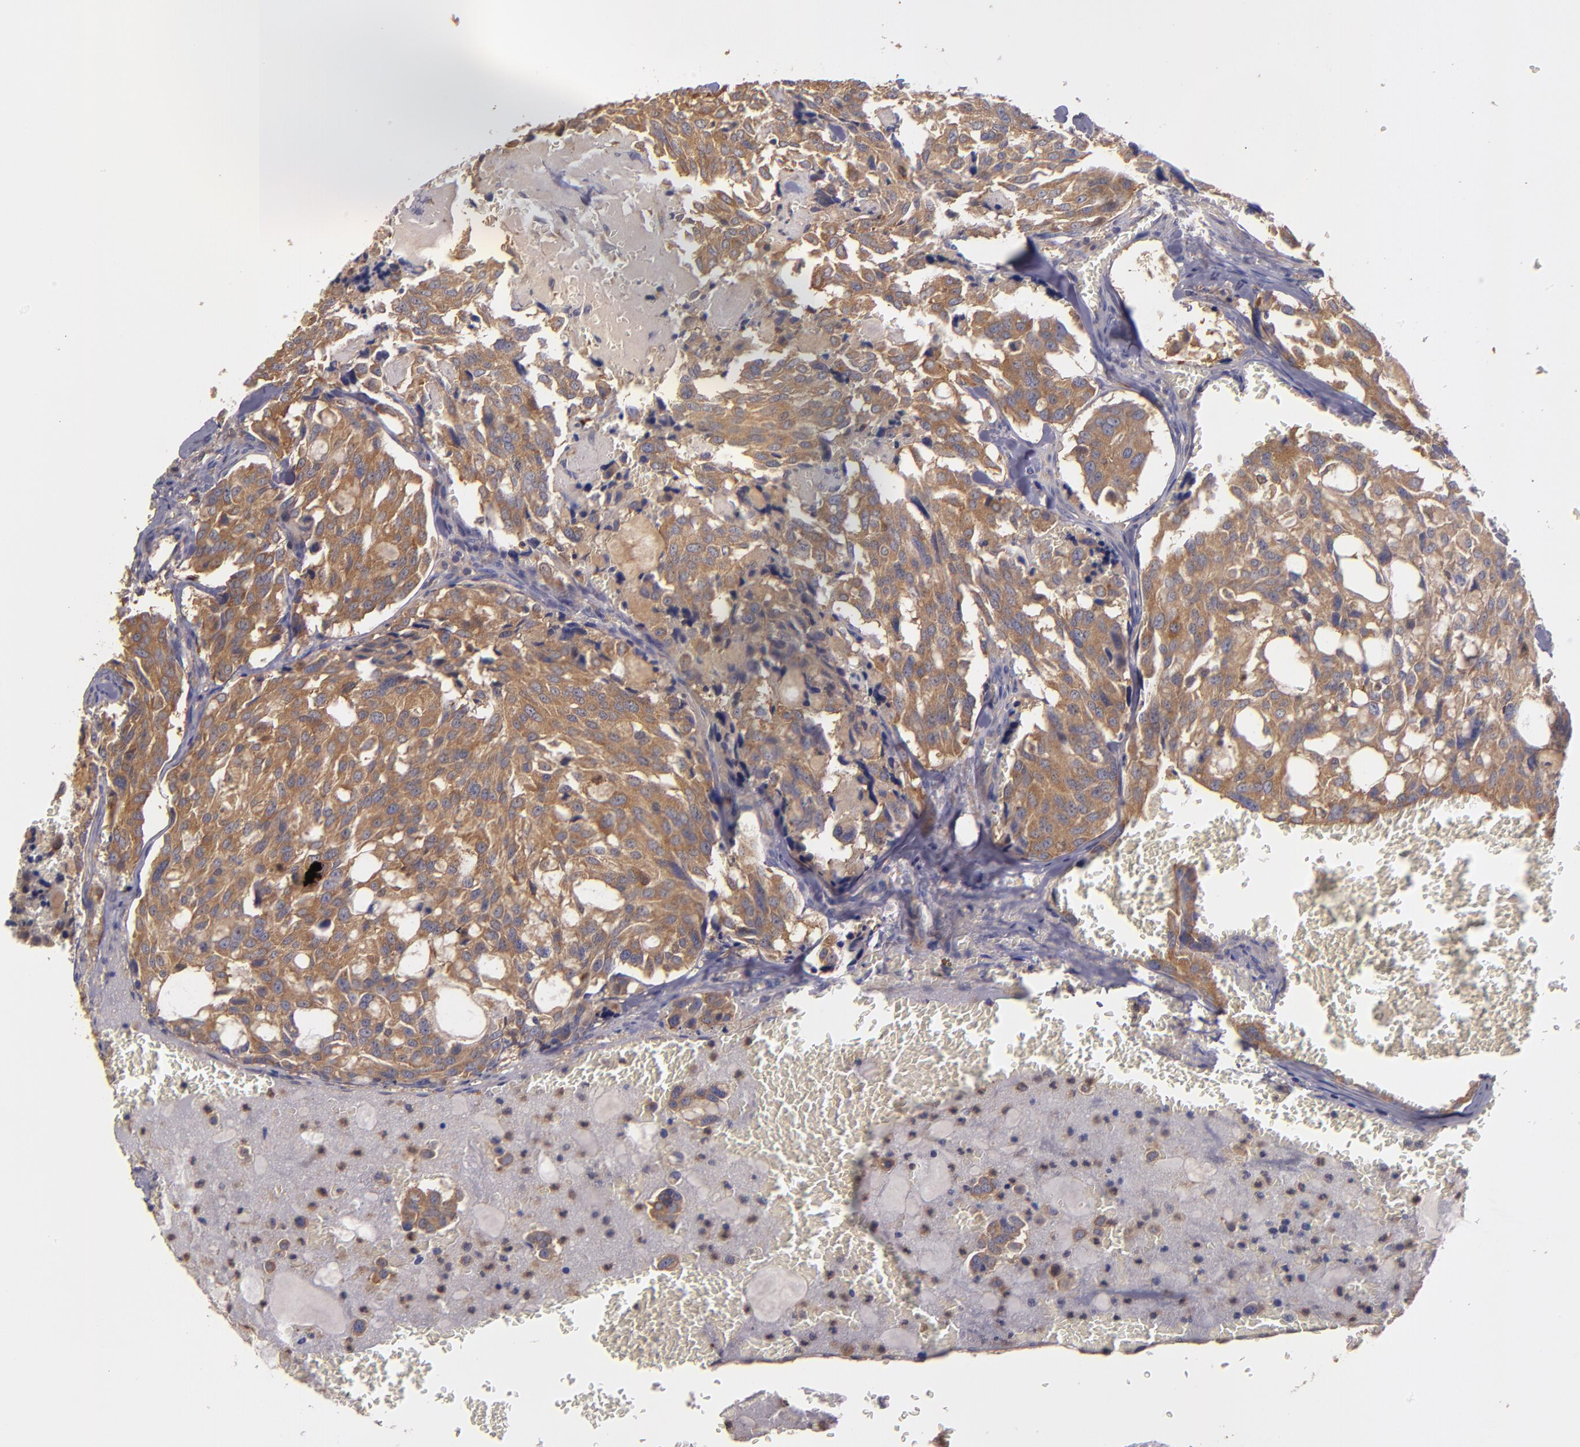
{"staining": {"intensity": "moderate", "quantity": ">75%", "location": "cytoplasmic/membranous"}, "tissue": "thyroid cancer", "cell_type": "Tumor cells", "image_type": "cancer", "snomed": [{"axis": "morphology", "description": "Carcinoma, NOS"}, {"axis": "morphology", "description": "Carcinoid, malignant, NOS"}, {"axis": "topography", "description": "Thyroid gland"}], "caption": "Immunohistochemical staining of thyroid cancer (carcinoma) displays moderate cytoplasmic/membranous protein staining in about >75% of tumor cells.", "gene": "CARS1", "patient": {"sex": "male", "age": 33}}